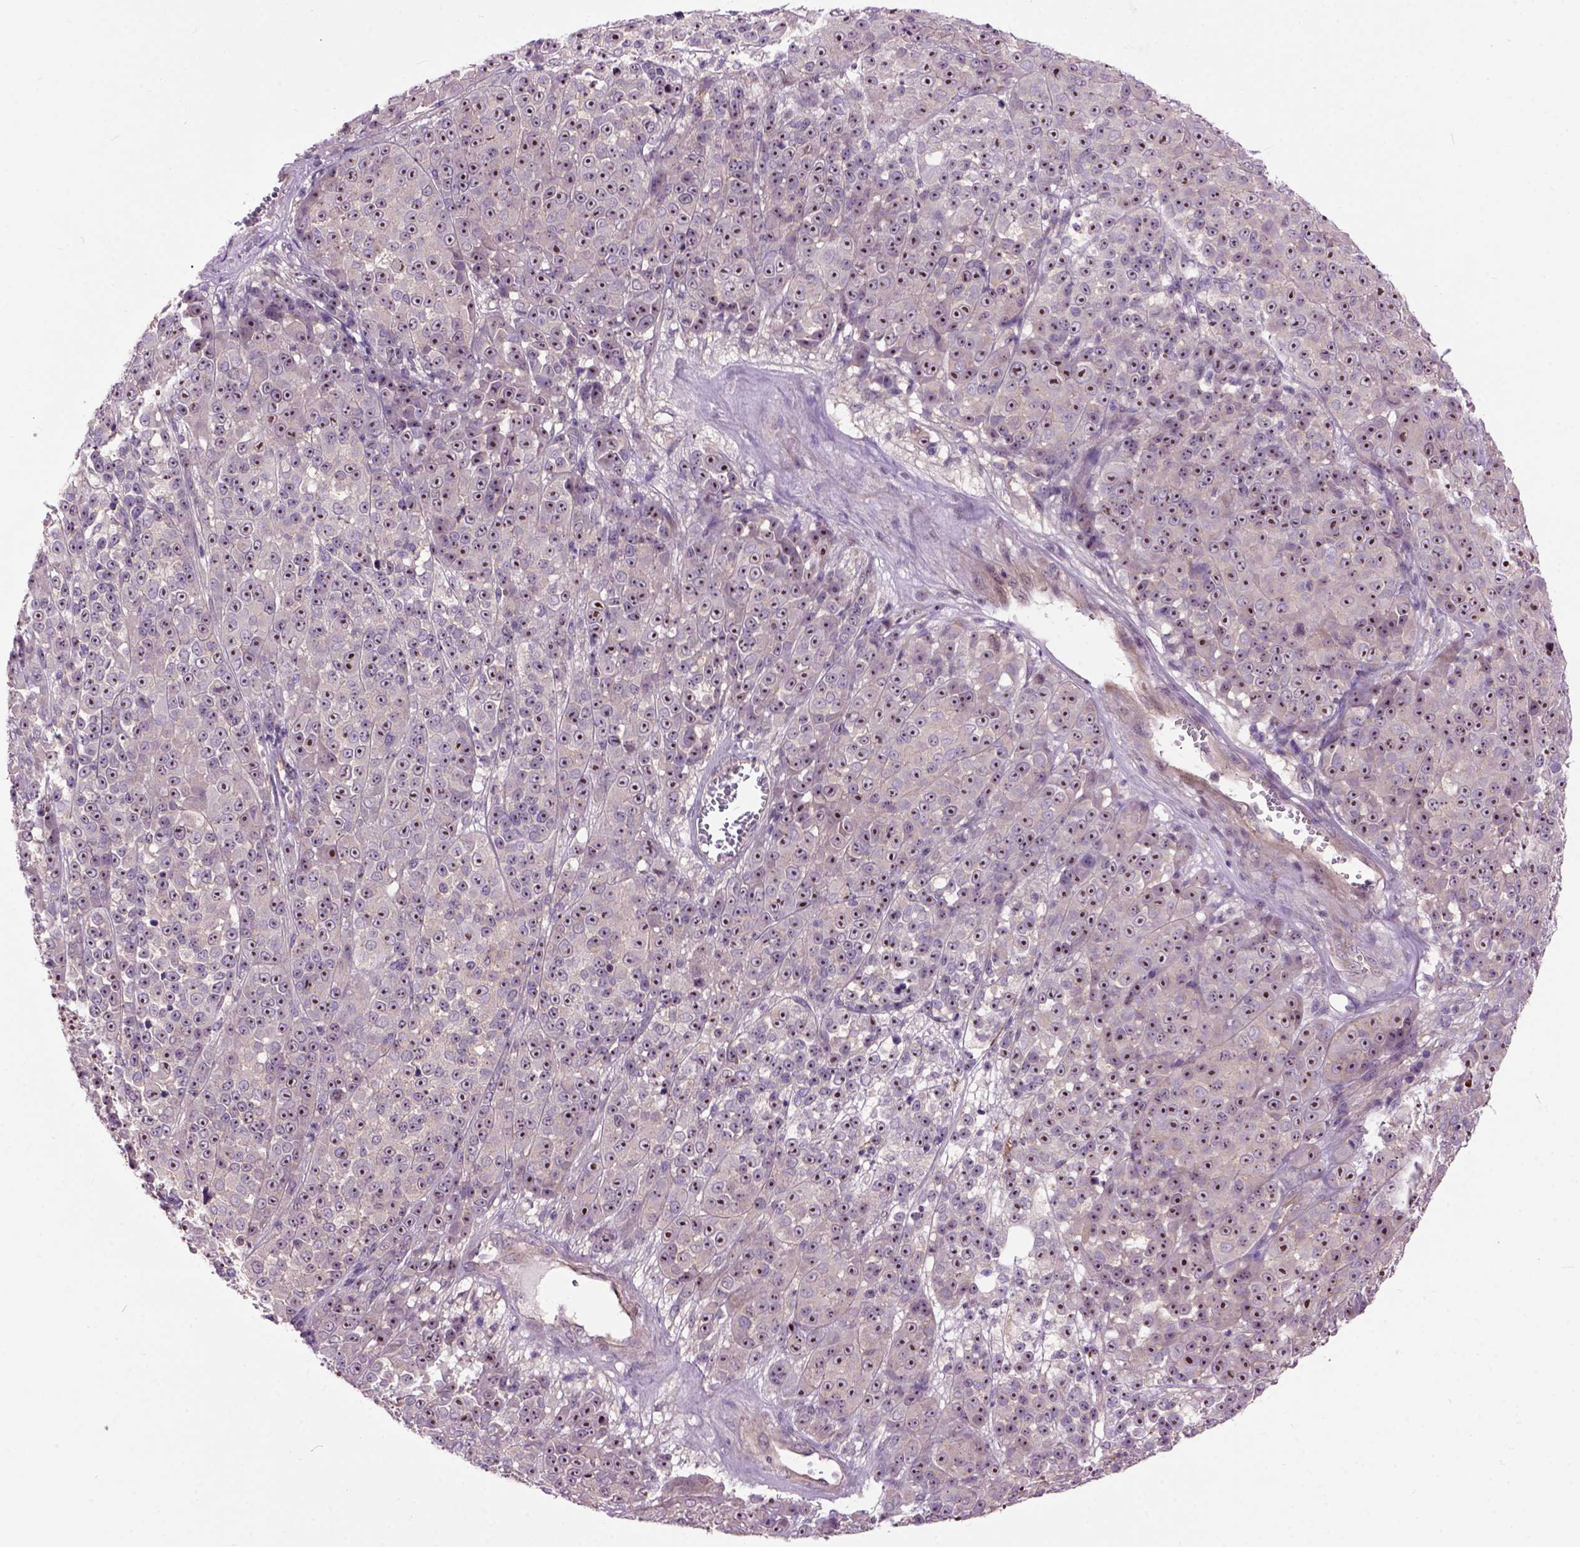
{"staining": {"intensity": "strong", "quantity": ">75%", "location": "nuclear"}, "tissue": "melanoma", "cell_type": "Tumor cells", "image_type": "cancer", "snomed": [{"axis": "morphology", "description": "Malignant melanoma, NOS"}, {"axis": "topography", "description": "Skin"}, {"axis": "topography", "description": "Skin of back"}], "caption": "Strong nuclear staining for a protein is identified in approximately >75% of tumor cells of malignant melanoma using immunohistochemistry (IHC).", "gene": "MAPT", "patient": {"sex": "male", "age": 91}}